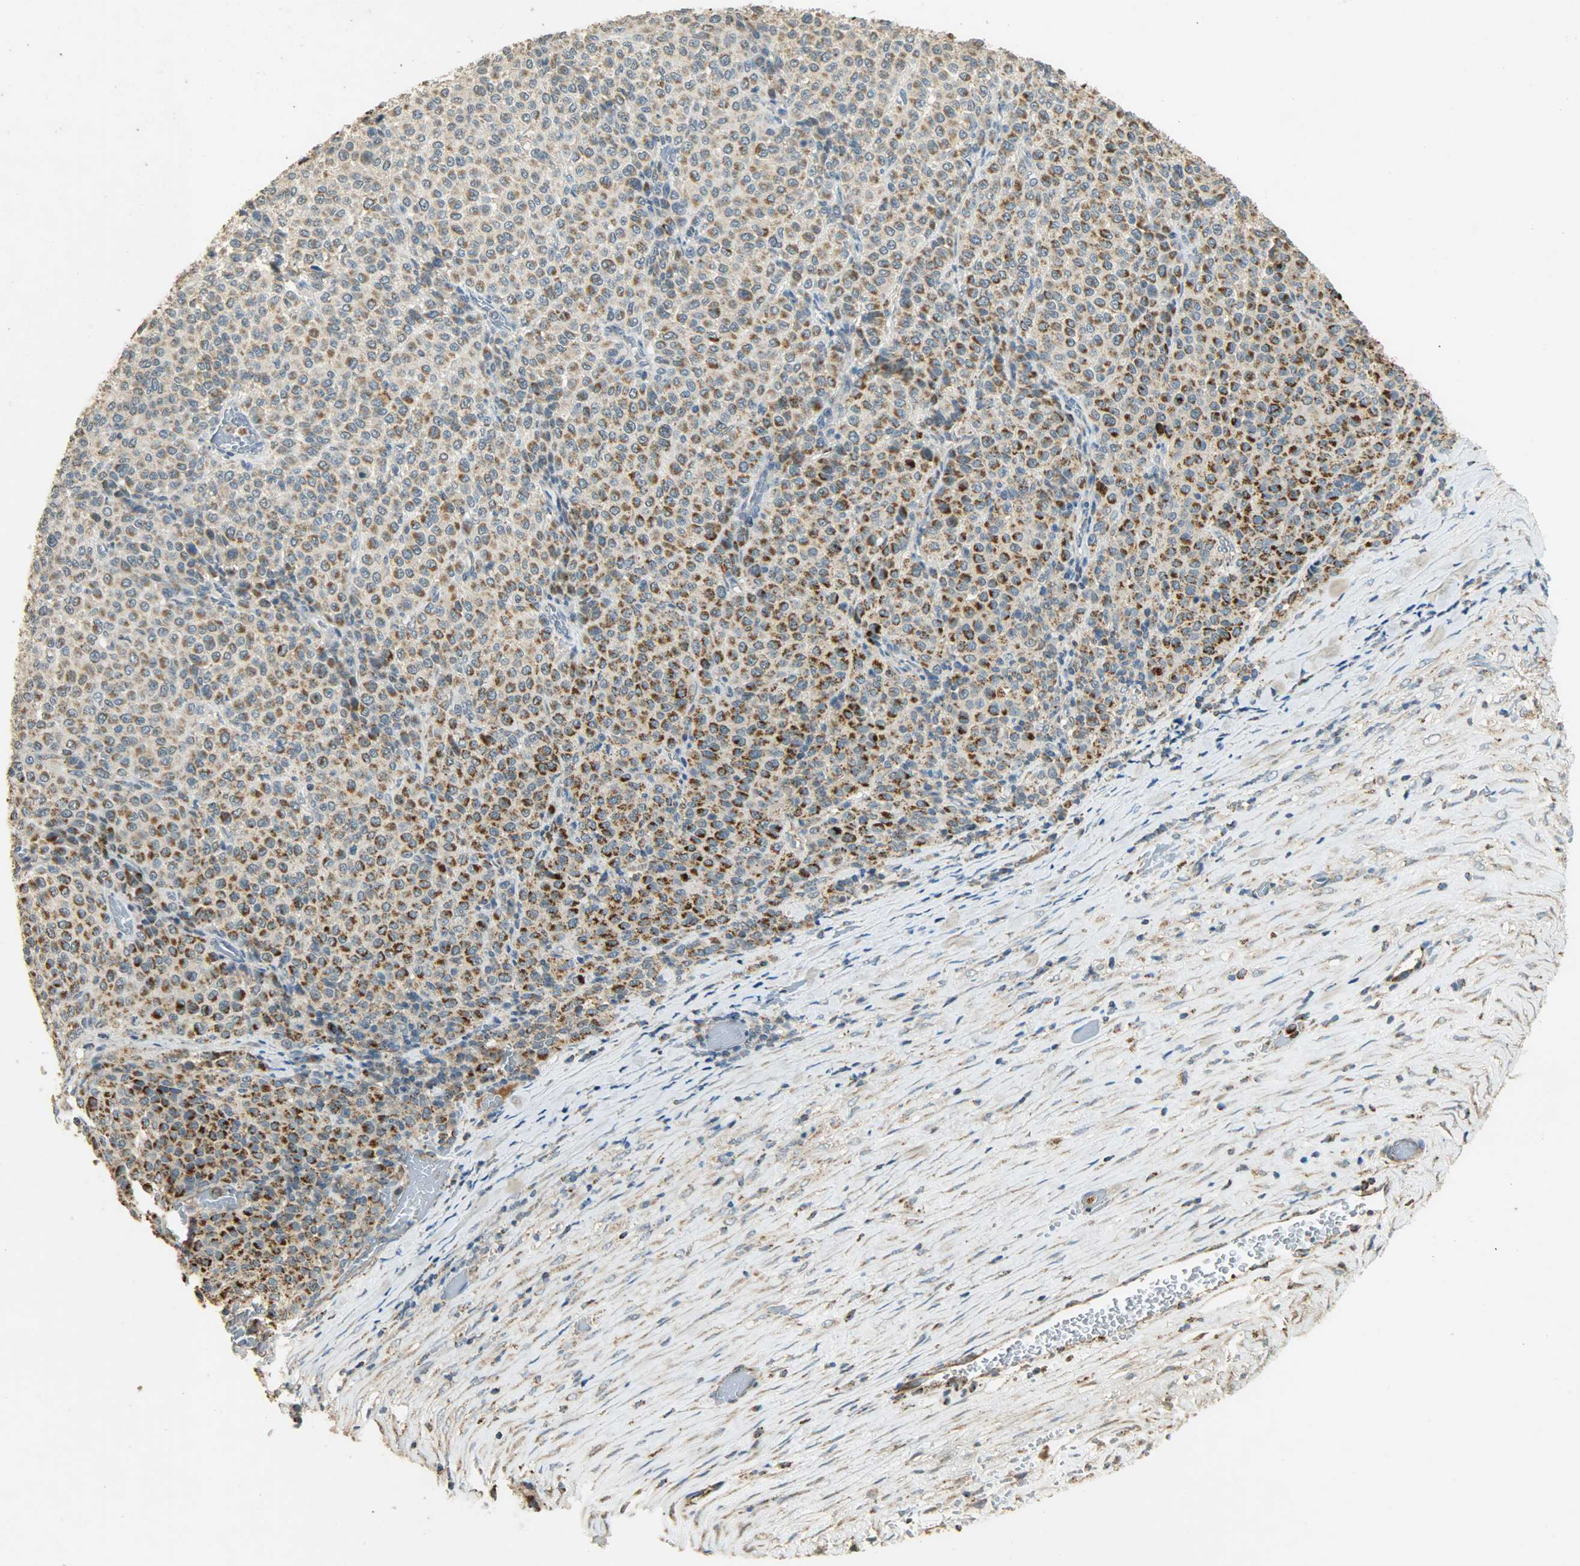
{"staining": {"intensity": "weak", "quantity": ">75%", "location": "cytoplasmic/membranous"}, "tissue": "melanoma", "cell_type": "Tumor cells", "image_type": "cancer", "snomed": [{"axis": "morphology", "description": "Malignant melanoma, Metastatic site"}, {"axis": "topography", "description": "Pancreas"}], "caption": "Immunohistochemistry staining of malignant melanoma (metastatic site), which displays low levels of weak cytoplasmic/membranous positivity in approximately >75% of tumor cells indicating weak cytoplasmic/membranous protein expression. The staining was performed using DAB (brown) for protein detection and nuclei were counterstained in hematoxylin (blue).", "gene": "HDHD5", "patient": {"sex": "female", "age": 30}}